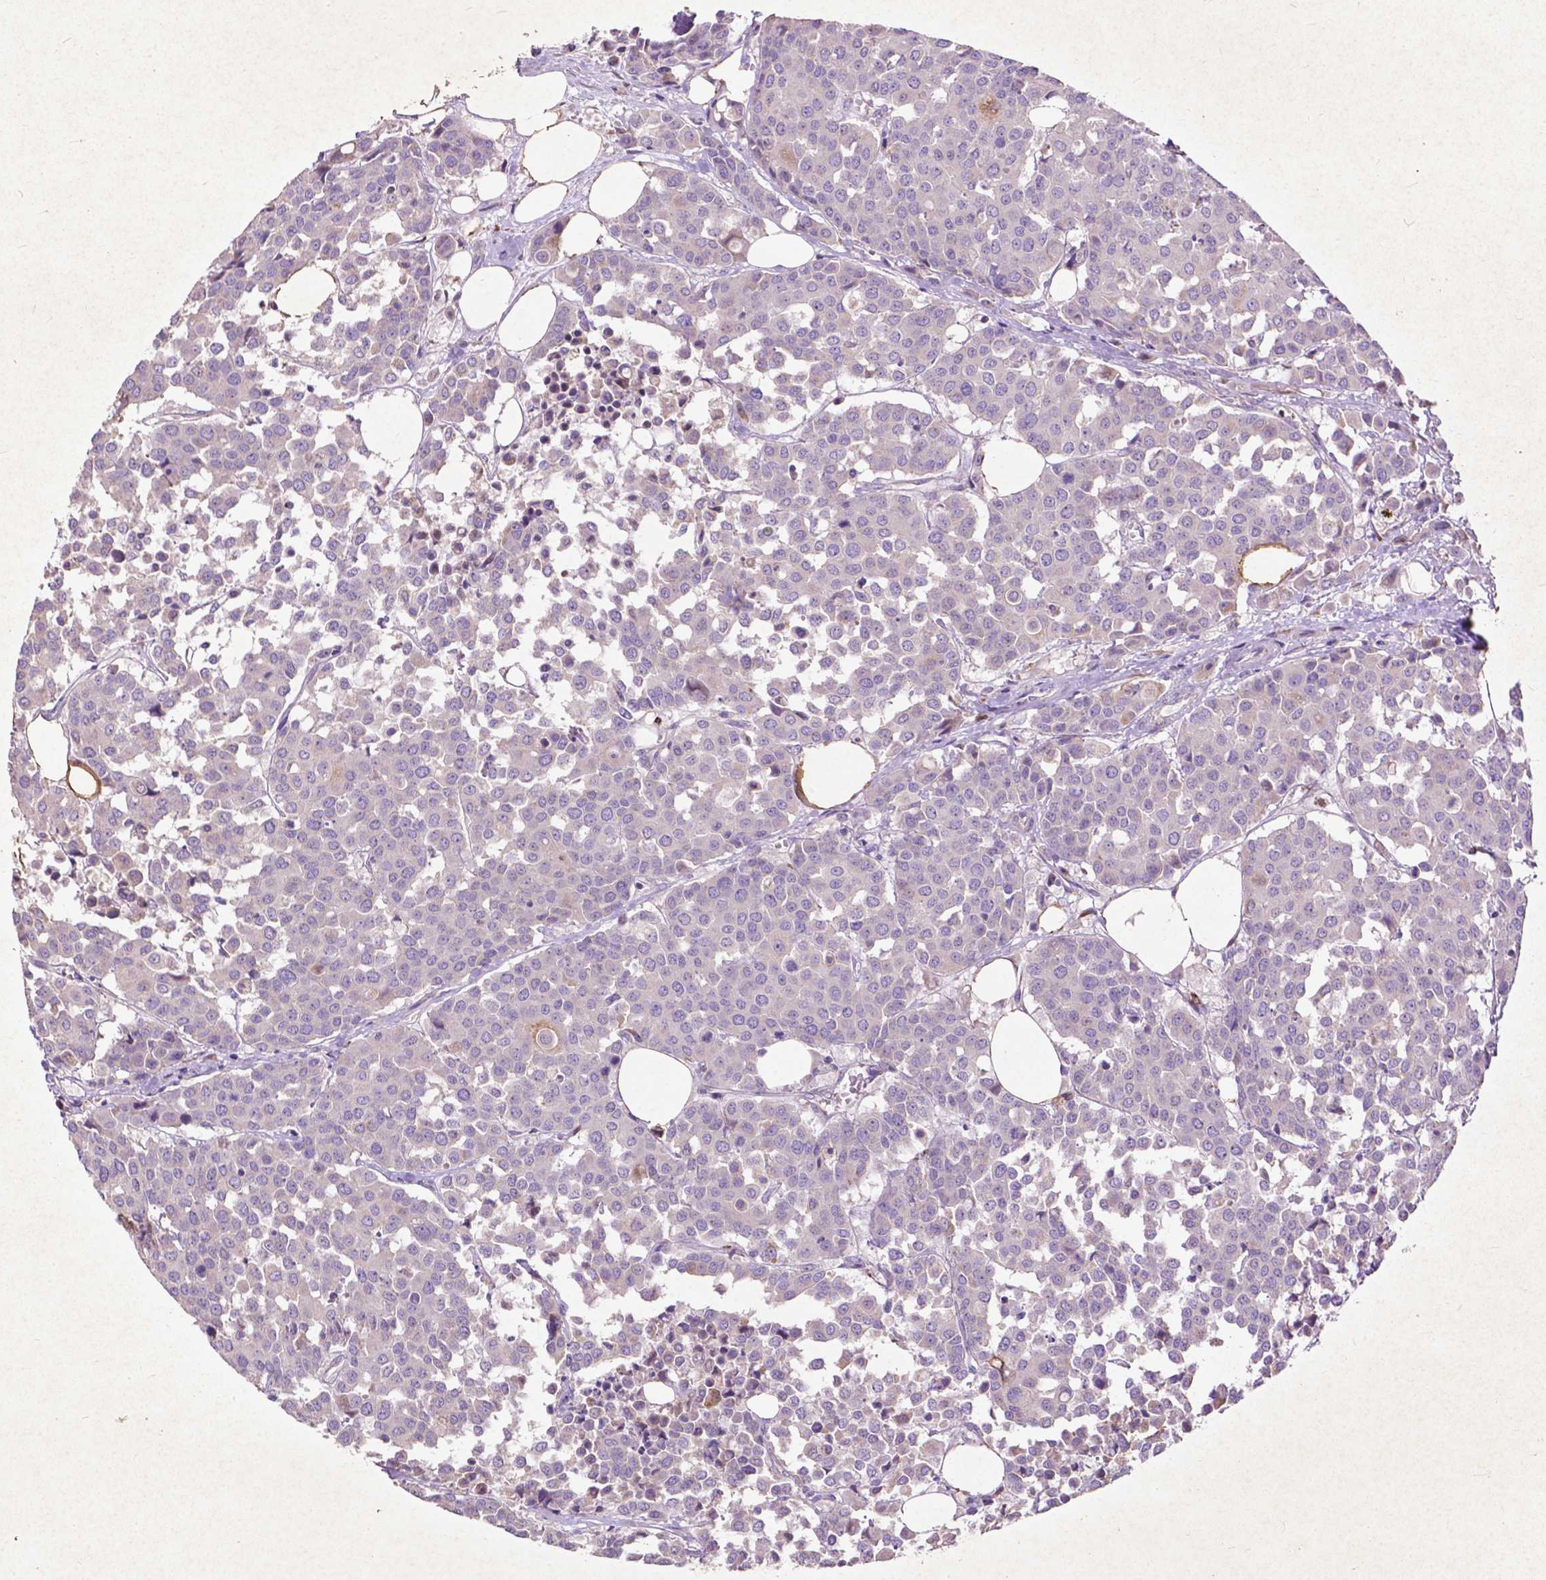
{"staining": {"intensity": "negative", "quantity": "none", "location": "none"}, "tissue": "carcinoid", "cell_type": "Tumor cells", "image_type": "cancer", "snomed": [{"axis": "morphology", "description": "Carcinoid, malignant, NOS"}, {"axis": "topography", "description": "Colon"}], "caption": "The IHC micrograph has no significant staining in tumor cells of carcinoid tissue. Brightfield microscopy of immunohistochemistry (IHC) stained with DAB (brown) and hematoxylin (blue), captured at high magnification.", "gene": "THEGL", "patient": {"sex": "male", "age": 81}}